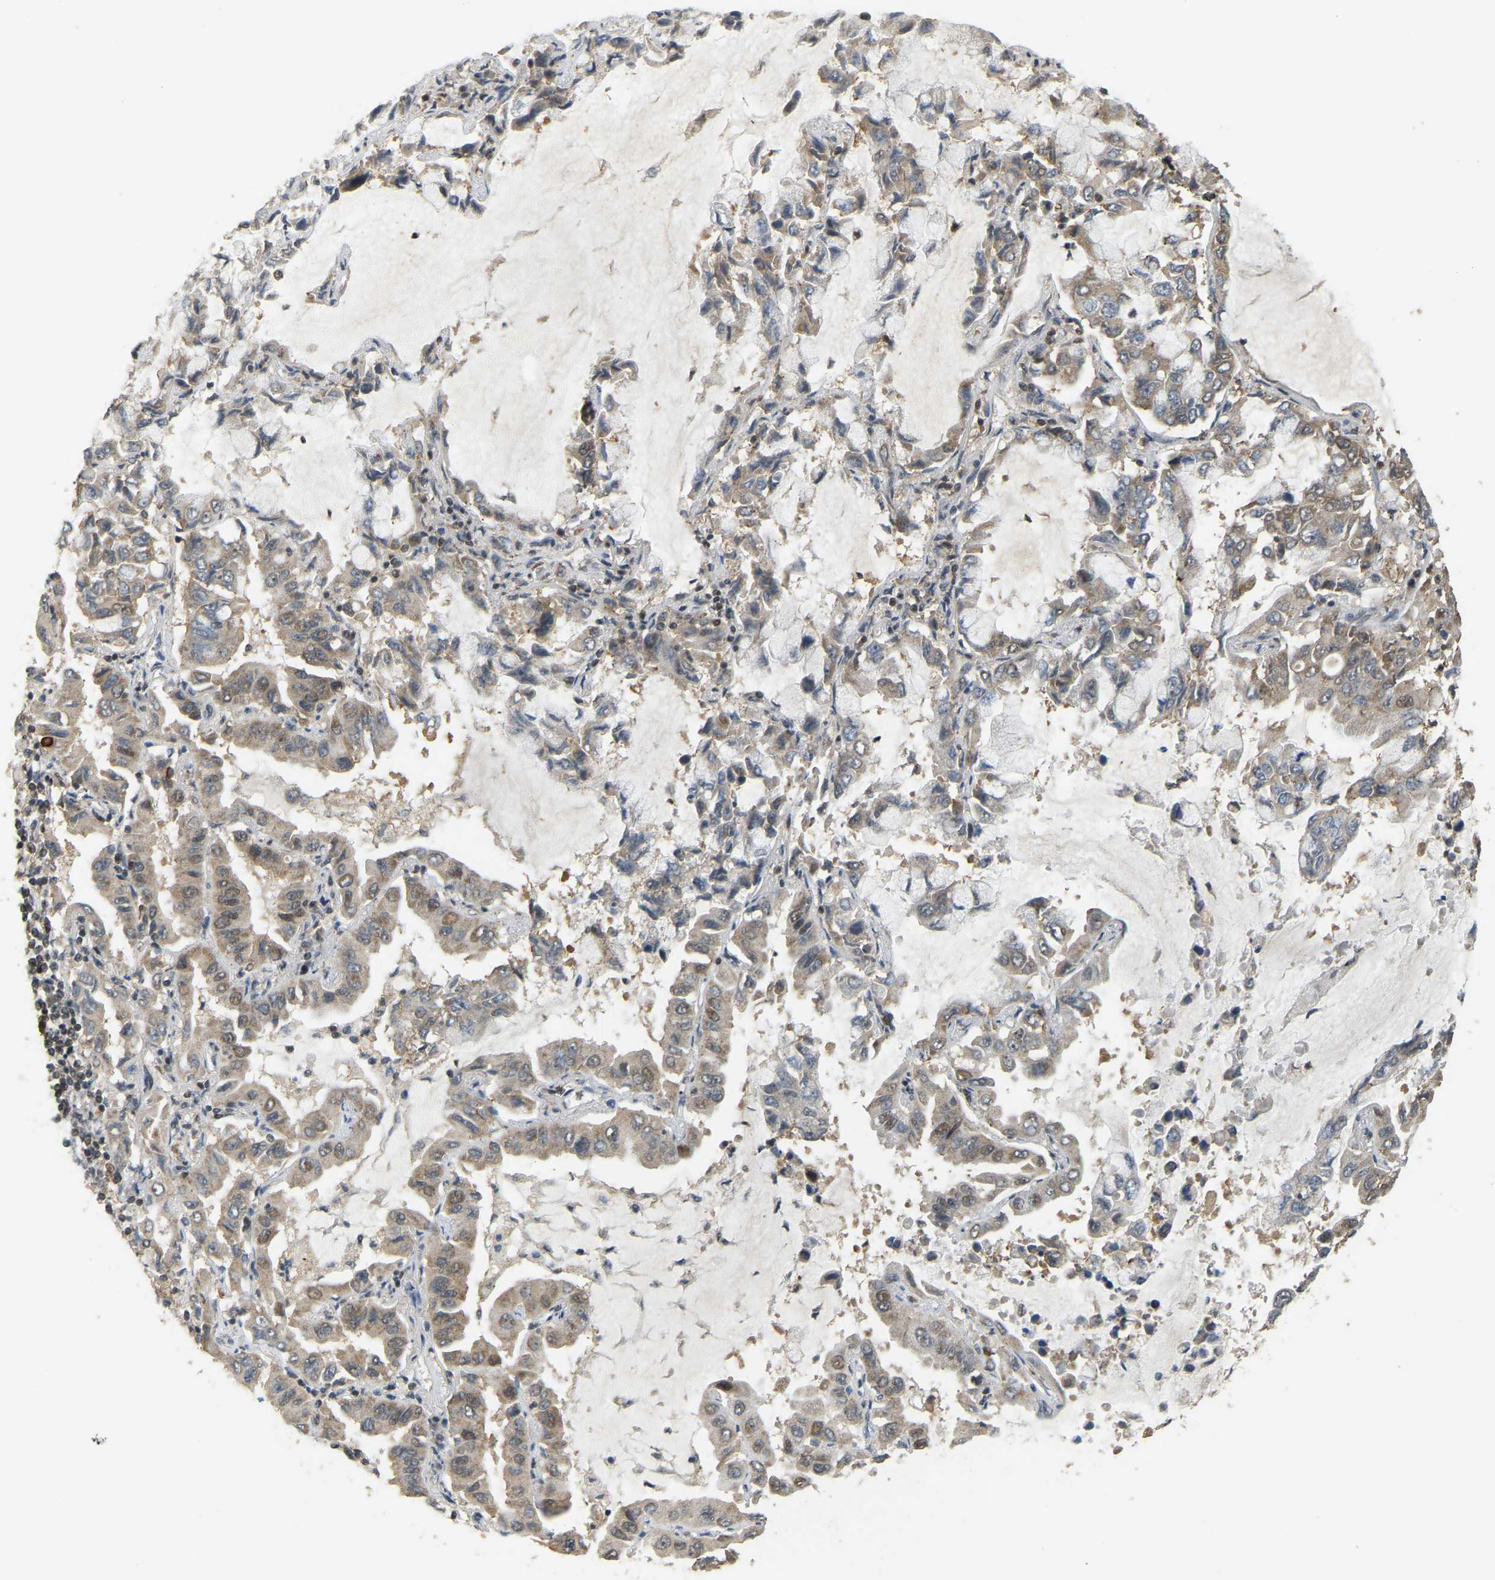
{"staining": {"intensity": "moderate", "quantity": ">75%", "location": "cytoplasmic/membranous"}, "tissue": "lung cancer", "cell_type": "Tumor cells", "image_type": "cancer", "snomed": [{"axis": "morphology", "description": "Adenocarcinoma, NOS"}, {"axis": "topography", "description": "Lung"}], "caption": "Moderate cytoplasmic/membranous staining for a protein is identified in about >75% of tumor cells of lung cancer using IHC.", "gene": "BRF2", "patient": {"sex": "male", "age": 64}}